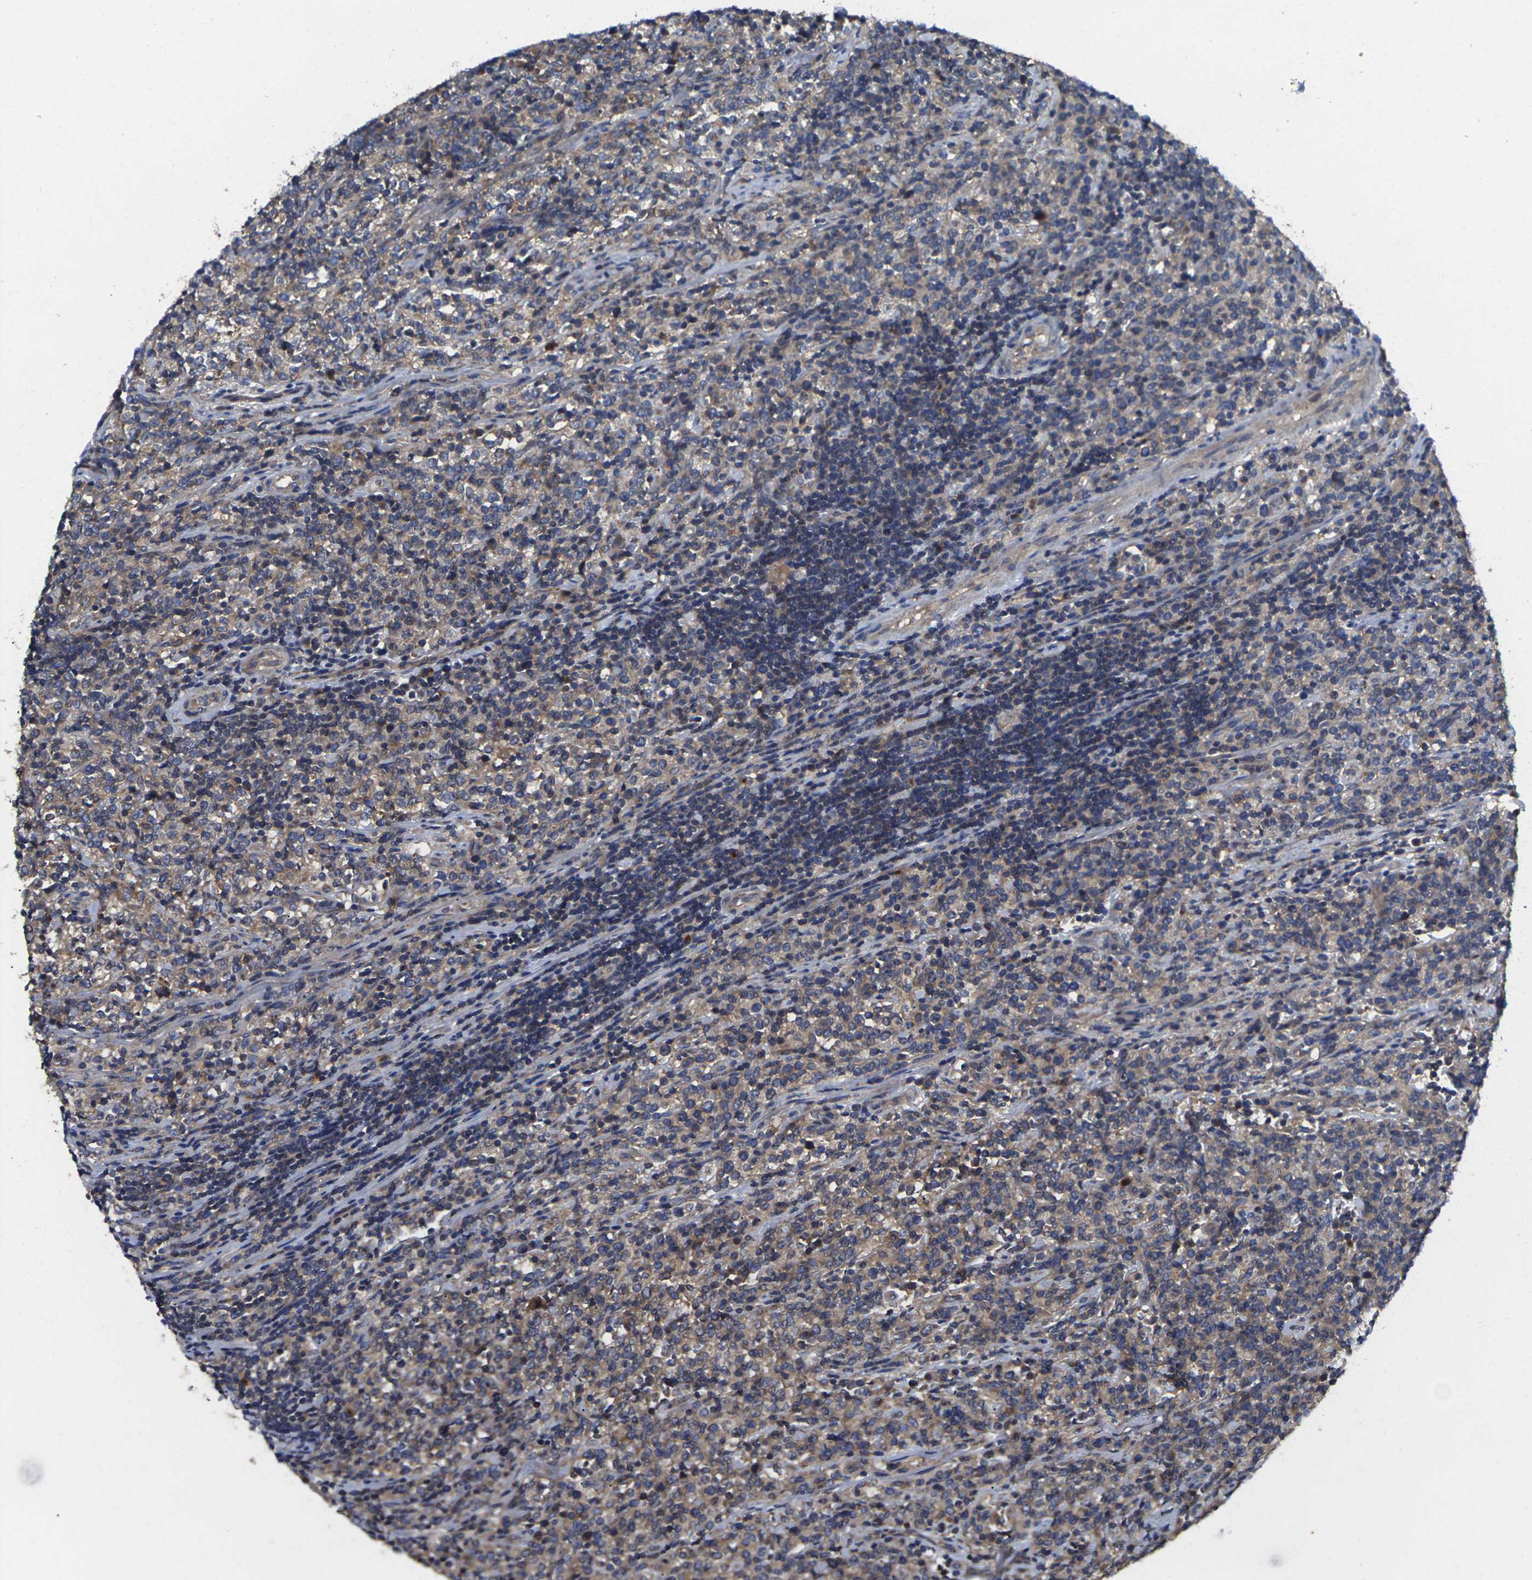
{"staining": {"intensity": "moderate", "quantity": "<25%", "location": "cytoplasmic/membranous"}, "tissue": "lymphoma", "cell_type": "Tumor cells", "image_type": "cancer", "snomed": [{"axis": "morphology", "description": "Malignant lymphoma, non-Hodgkin's type, High grade"}, {"axis": "topography", "description": "Soft tissue"}], "caption": "The photomicrograph shows immunohistochemical staining of malignant lymphoma, non-Hodgkin's type (high-grade). There is moderate cytoplasmic/membranous positivity is present in about <25% of tumor cells.", "gene": "TMCC2", "patient": {"sex": "male", "age": 18}}